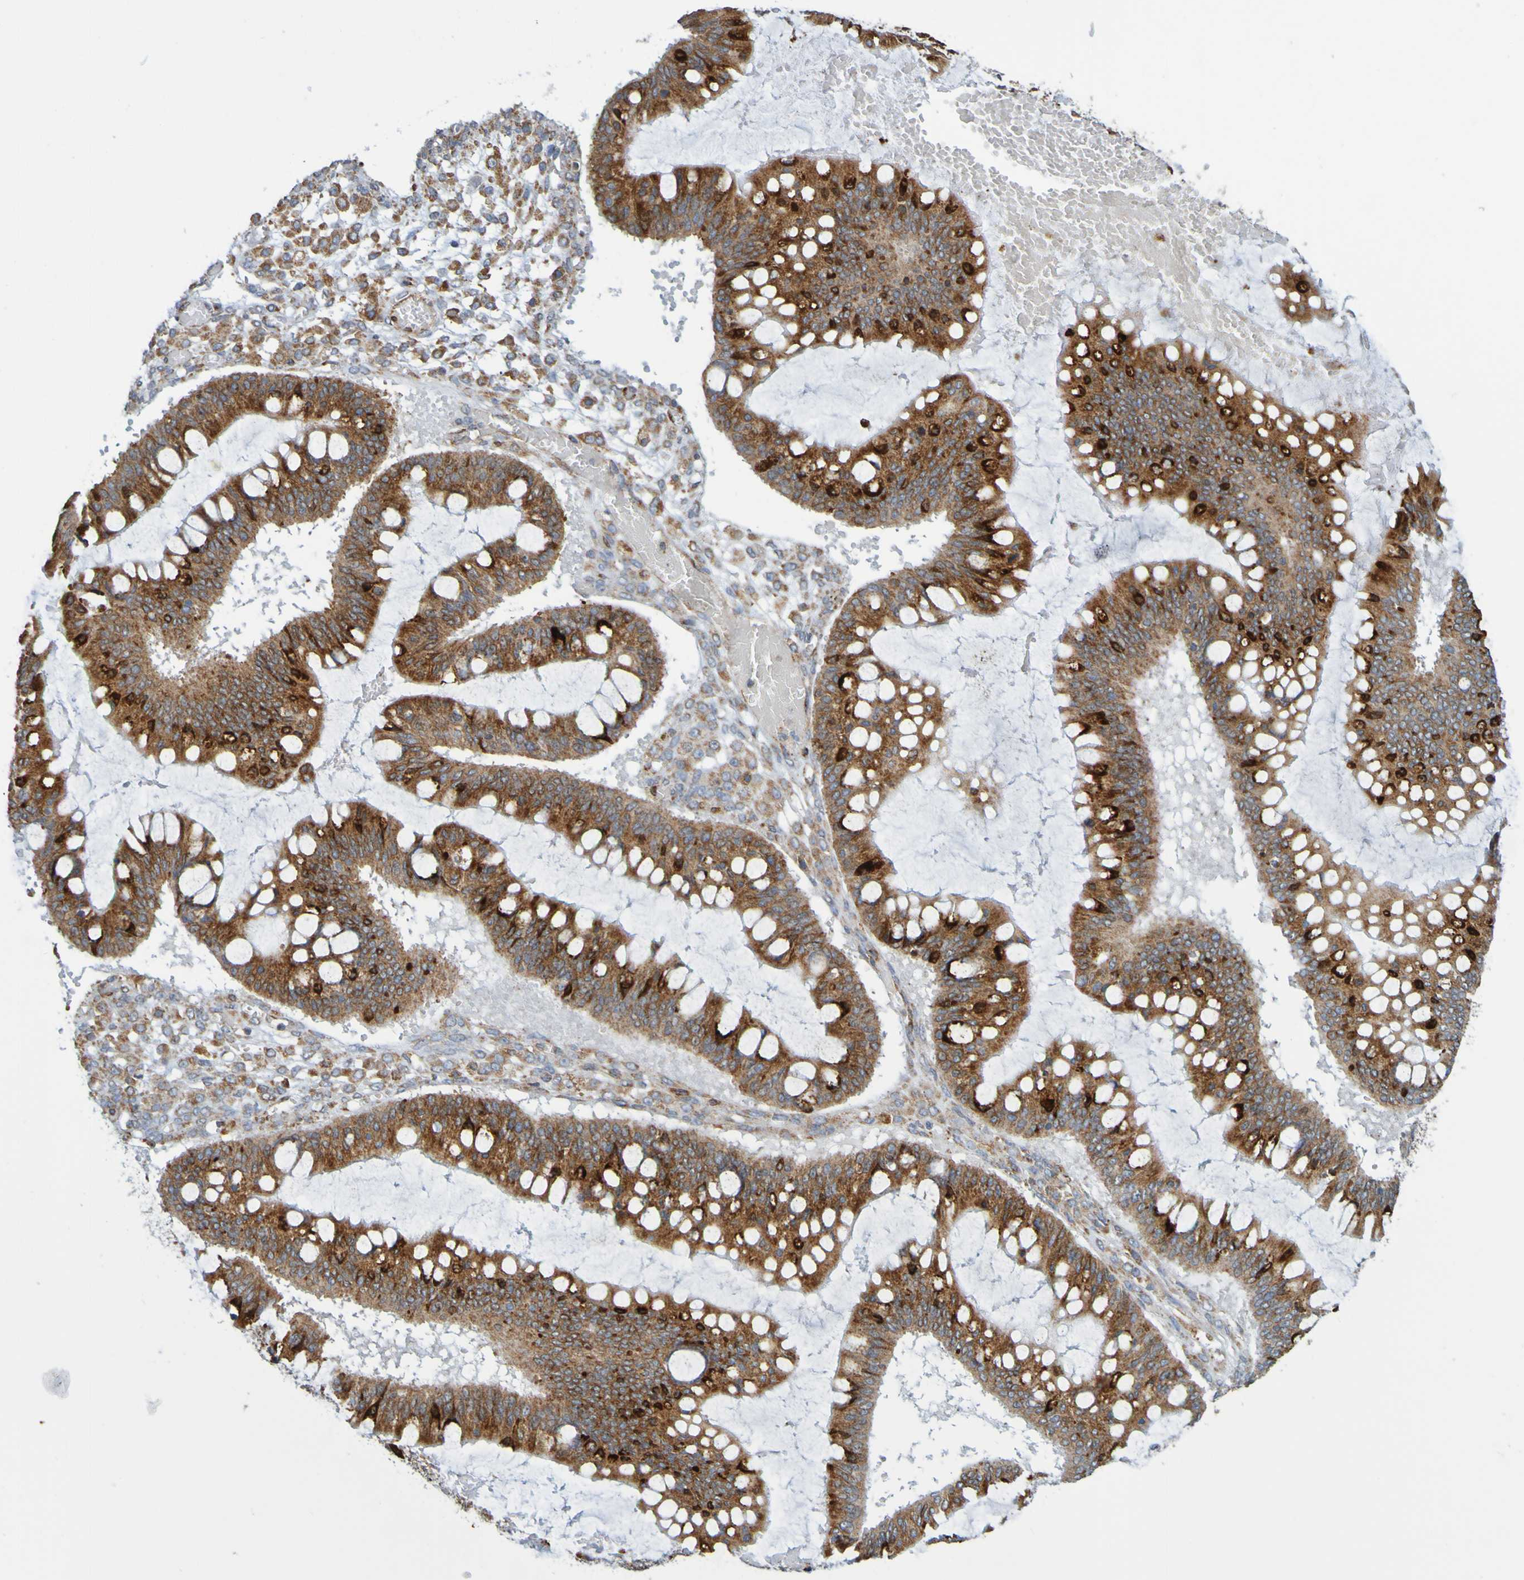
{"staining": {"intensity": "strong", "quantity": "<25%", "location": "cytoplasmic/membranous"}, "tissue": "ovarian cancer", "cell_type": "Tumor cells", "image_type": "cancer", "snomed": [{"axis": "morphology", "description": "Cystadenocarcinoma, mucinous, NOS"}, {"axis": "topography", "description": "Ovary"}], "caption": "An image of human ovarian cancer stained for a protein demonstrates strong cytoplasmic/membranous brown staining in tumor cells. Using DAB (brown) and hematoxylin (blue) stains, captured at high magnification using brightfield microscopy.", "gene": "PDIA3", "patient": {"sex": "female", "age": 73}}